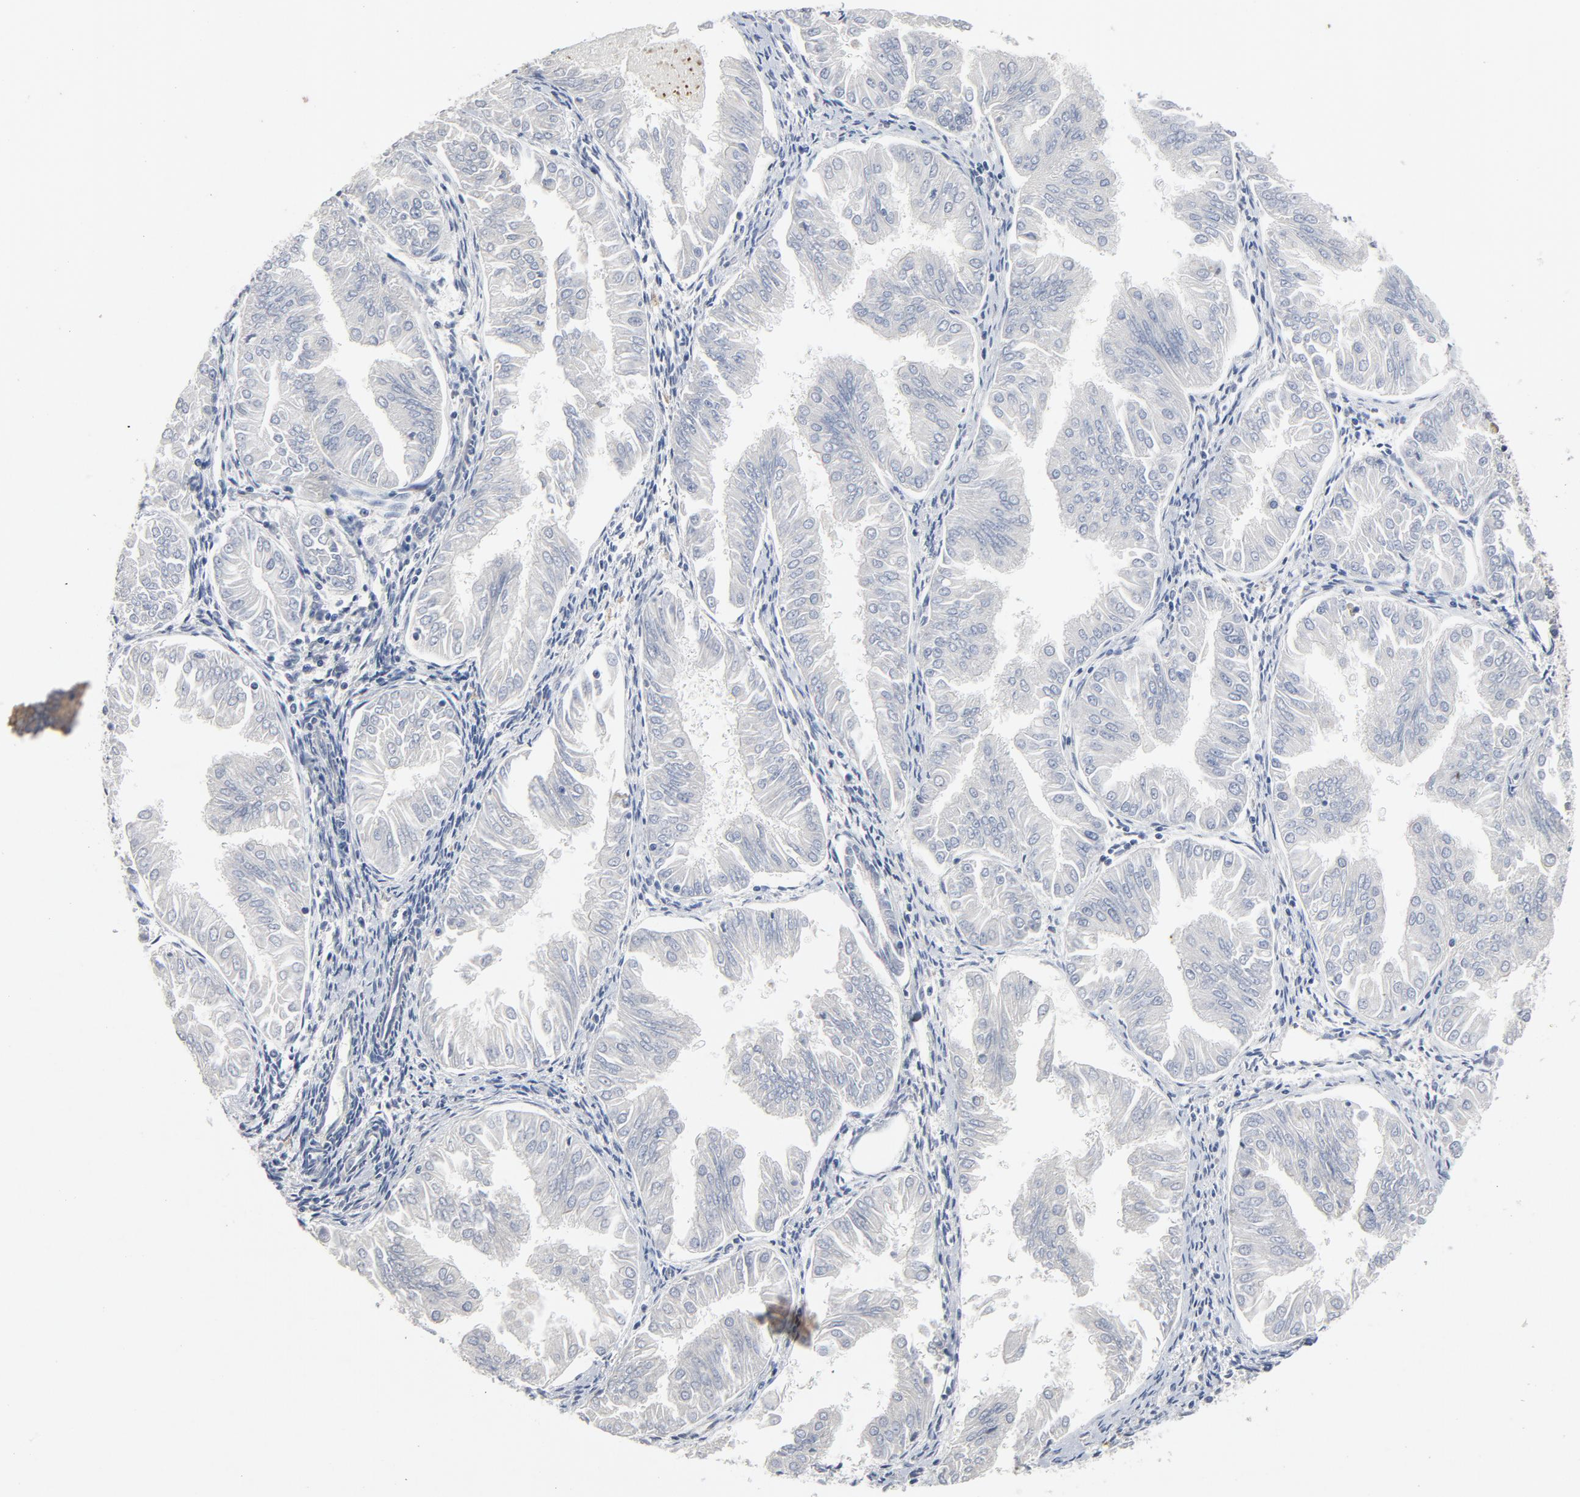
{"staining": {"intensity": "negative", "quantity": "none", "location": "none"}, "tissue": "endometrial cancer", "cell_type": "Tumor cells", "image_type": "cancer", "snomed": [{"axis": "morphology", "description": "Adenocarcinoma, NOS"}, {"axis": "topography", "description": "Endometrium"}], "caption": "Immunohistochemistry micrograph of neoplastic tissue: endometrial adenocarcinoma stained with DAB demonstrates no significant protein staining in tumor cells.", "gene": "C14orf119", "patient": {"sex": "female", "age": 53}}